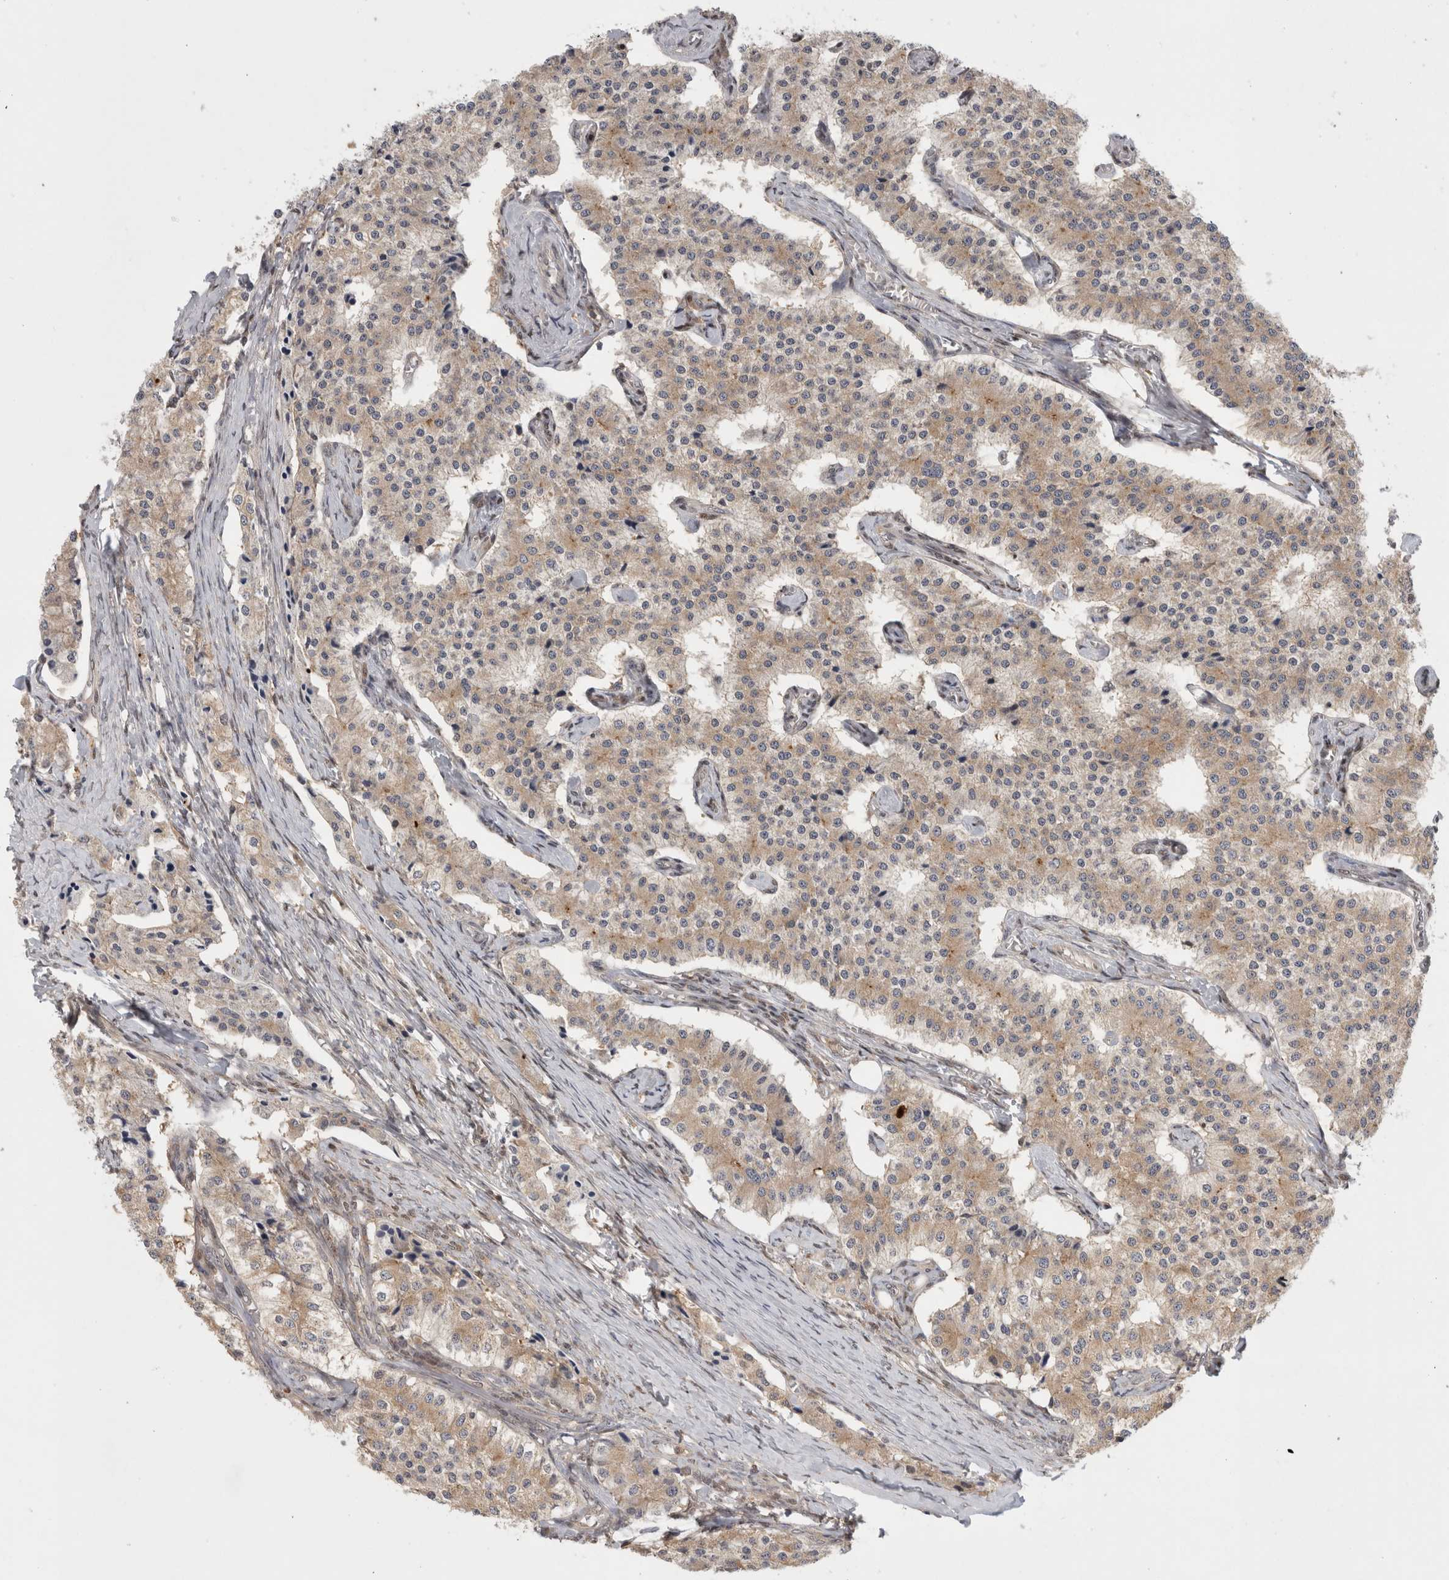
{"staining": {"intensity": "weak", "quantity": ">75%", "location": "cytoplasmic/membranous"}, "tissue": "carcinoid", "cell_type": "Tumor cells", "image_type": "cancer", "snomed": [{"axis": "morphology", "description": "Carcinoid, malignant, NOS"}, {"axis": "topography", "description": "Colon"}], "caption": "Protein staining reveals weak cytoplasmic/membranous positivity in about >75% of tumor cells in carcinoid (malignant).", "gene": "PIGP", "patient": {"sex": "female", "age": 52}}